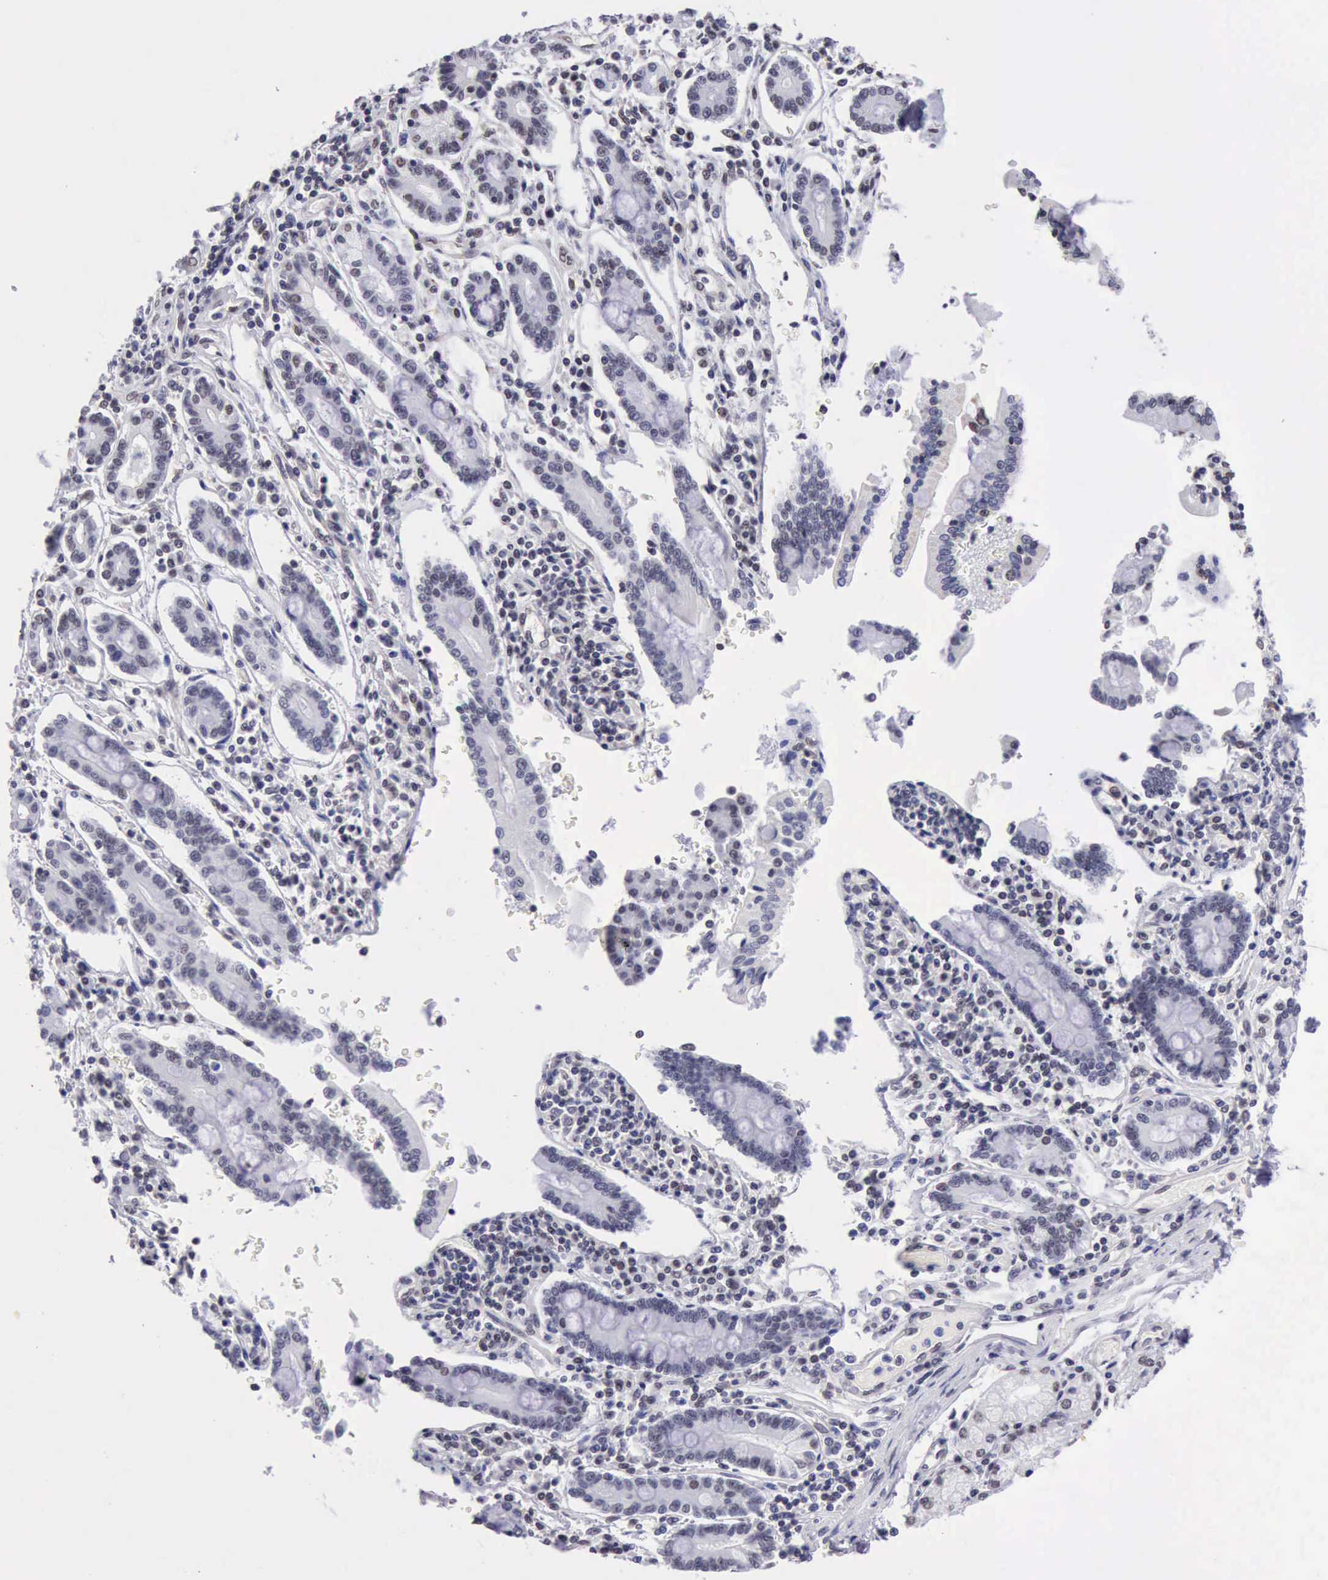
{"staining": {"intensity": "weak", "quantity": "<25%", "location": "nuclear"}, "tissue": "pancreatic cancer", "cell_type": "Tumor cells", "image_type": "cancer", "snomed": [{"axis": "morphology", "description": "Adenocarcinoma, NOS"}, {"axis": "topography", "description": "Pancreas"}], "caption": "High magnification brightfield microscopy of pancreatic adenocarcinoma stained with DAB (brown) and counterstained with hematoxylin (blue): tumor cells show no significant expression.", "gene": "ERCC4", "patient": {"sex": "female", "age": 57}}